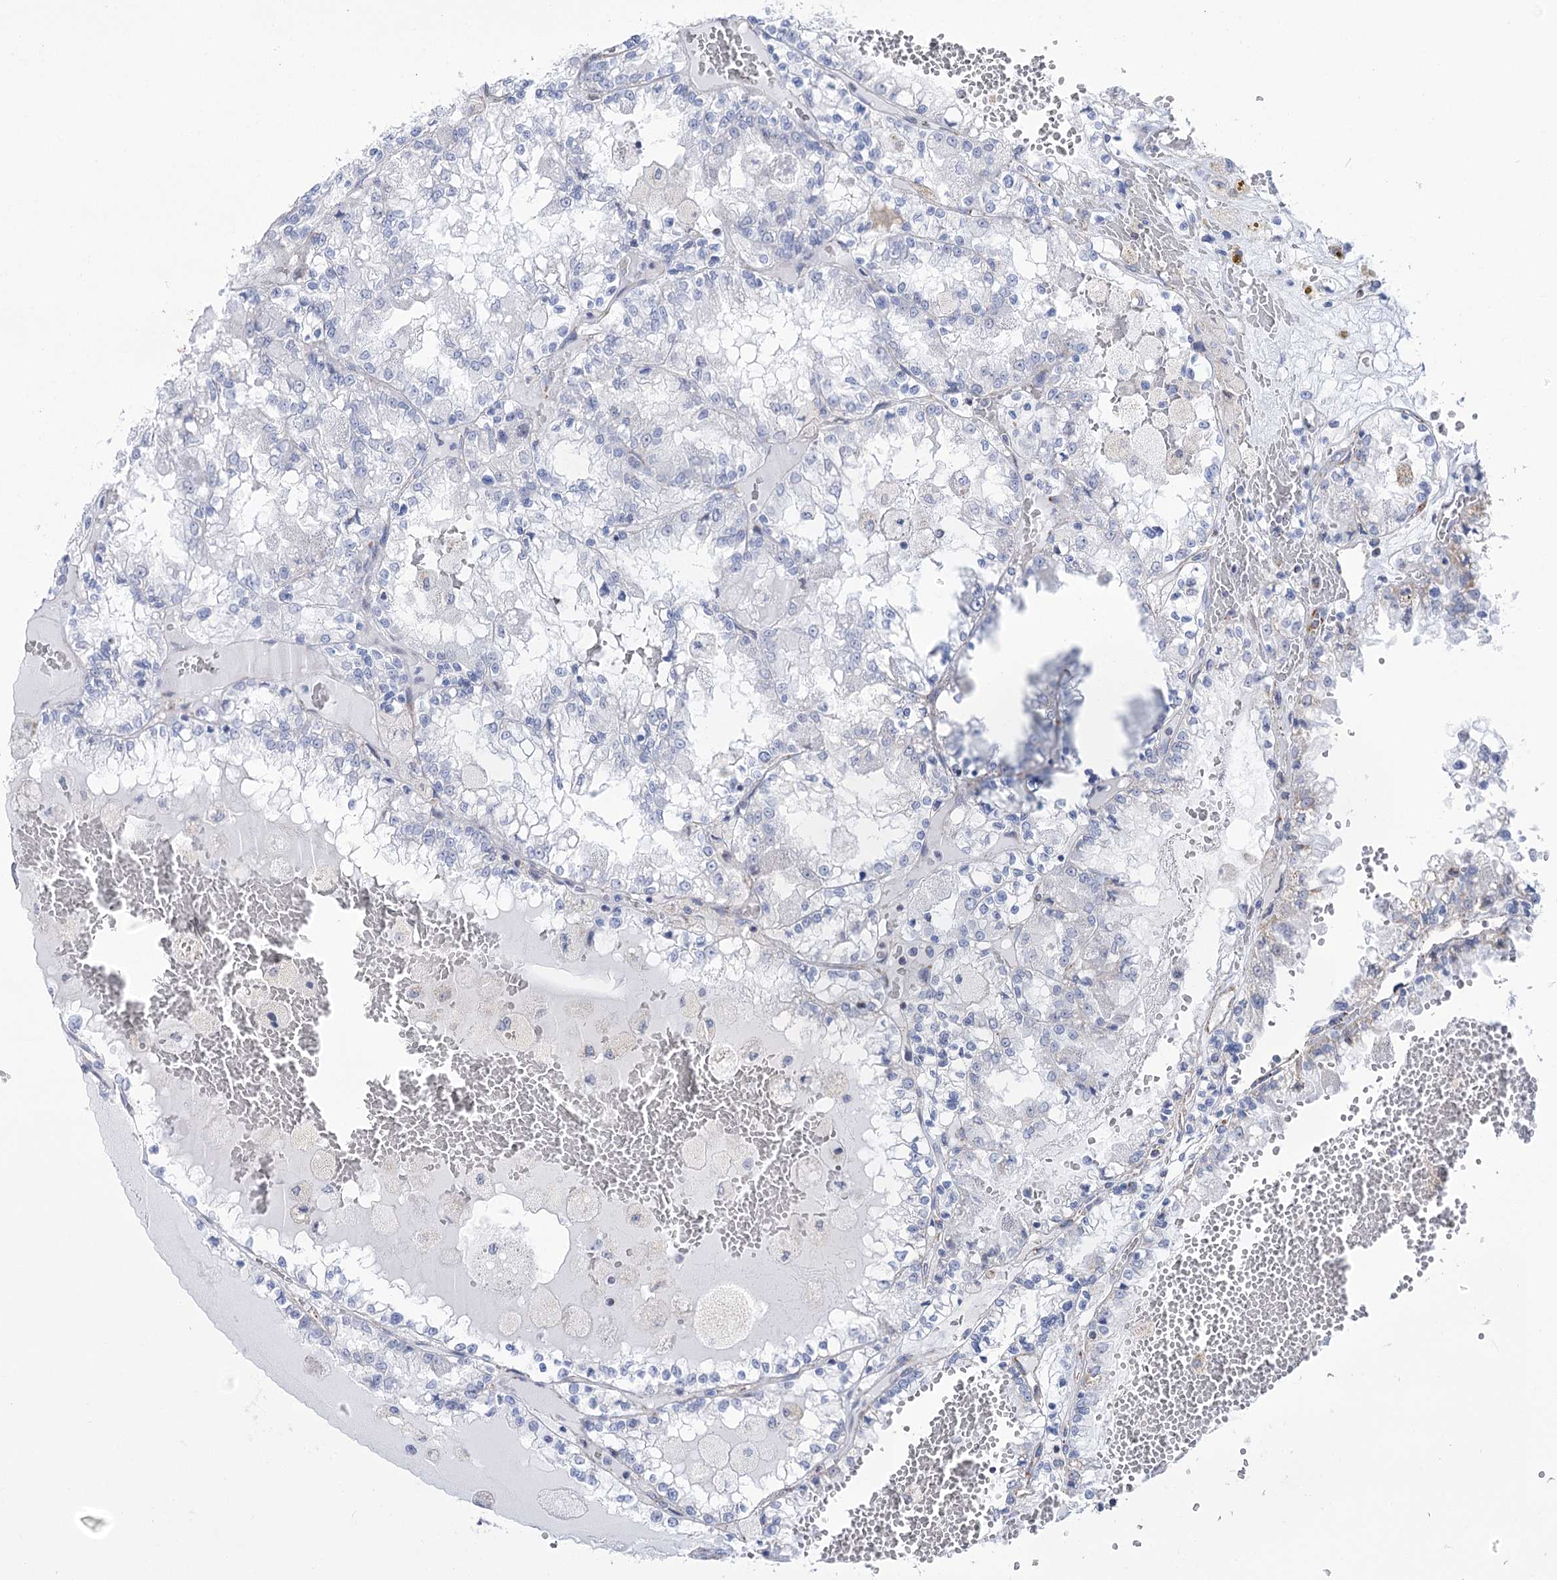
{"staining": {"intensity": "negative", "quantity": "none", "location": "none"}, "tissue": "renal cancer", "cell_type": "Tumor cells", "image_type": "cancer", "snomed": [{"axis": "morphology", "description": "Adenocarcinoma, NOS"}, {"axis": "topography", "description": "Kidney"}], "caption": "Histopathology image shows no significant protein expression in tumor cells of adenocarcinoma (renal).", "gene": "PDHB", "patient": {"sex": "female", "age": 56}}